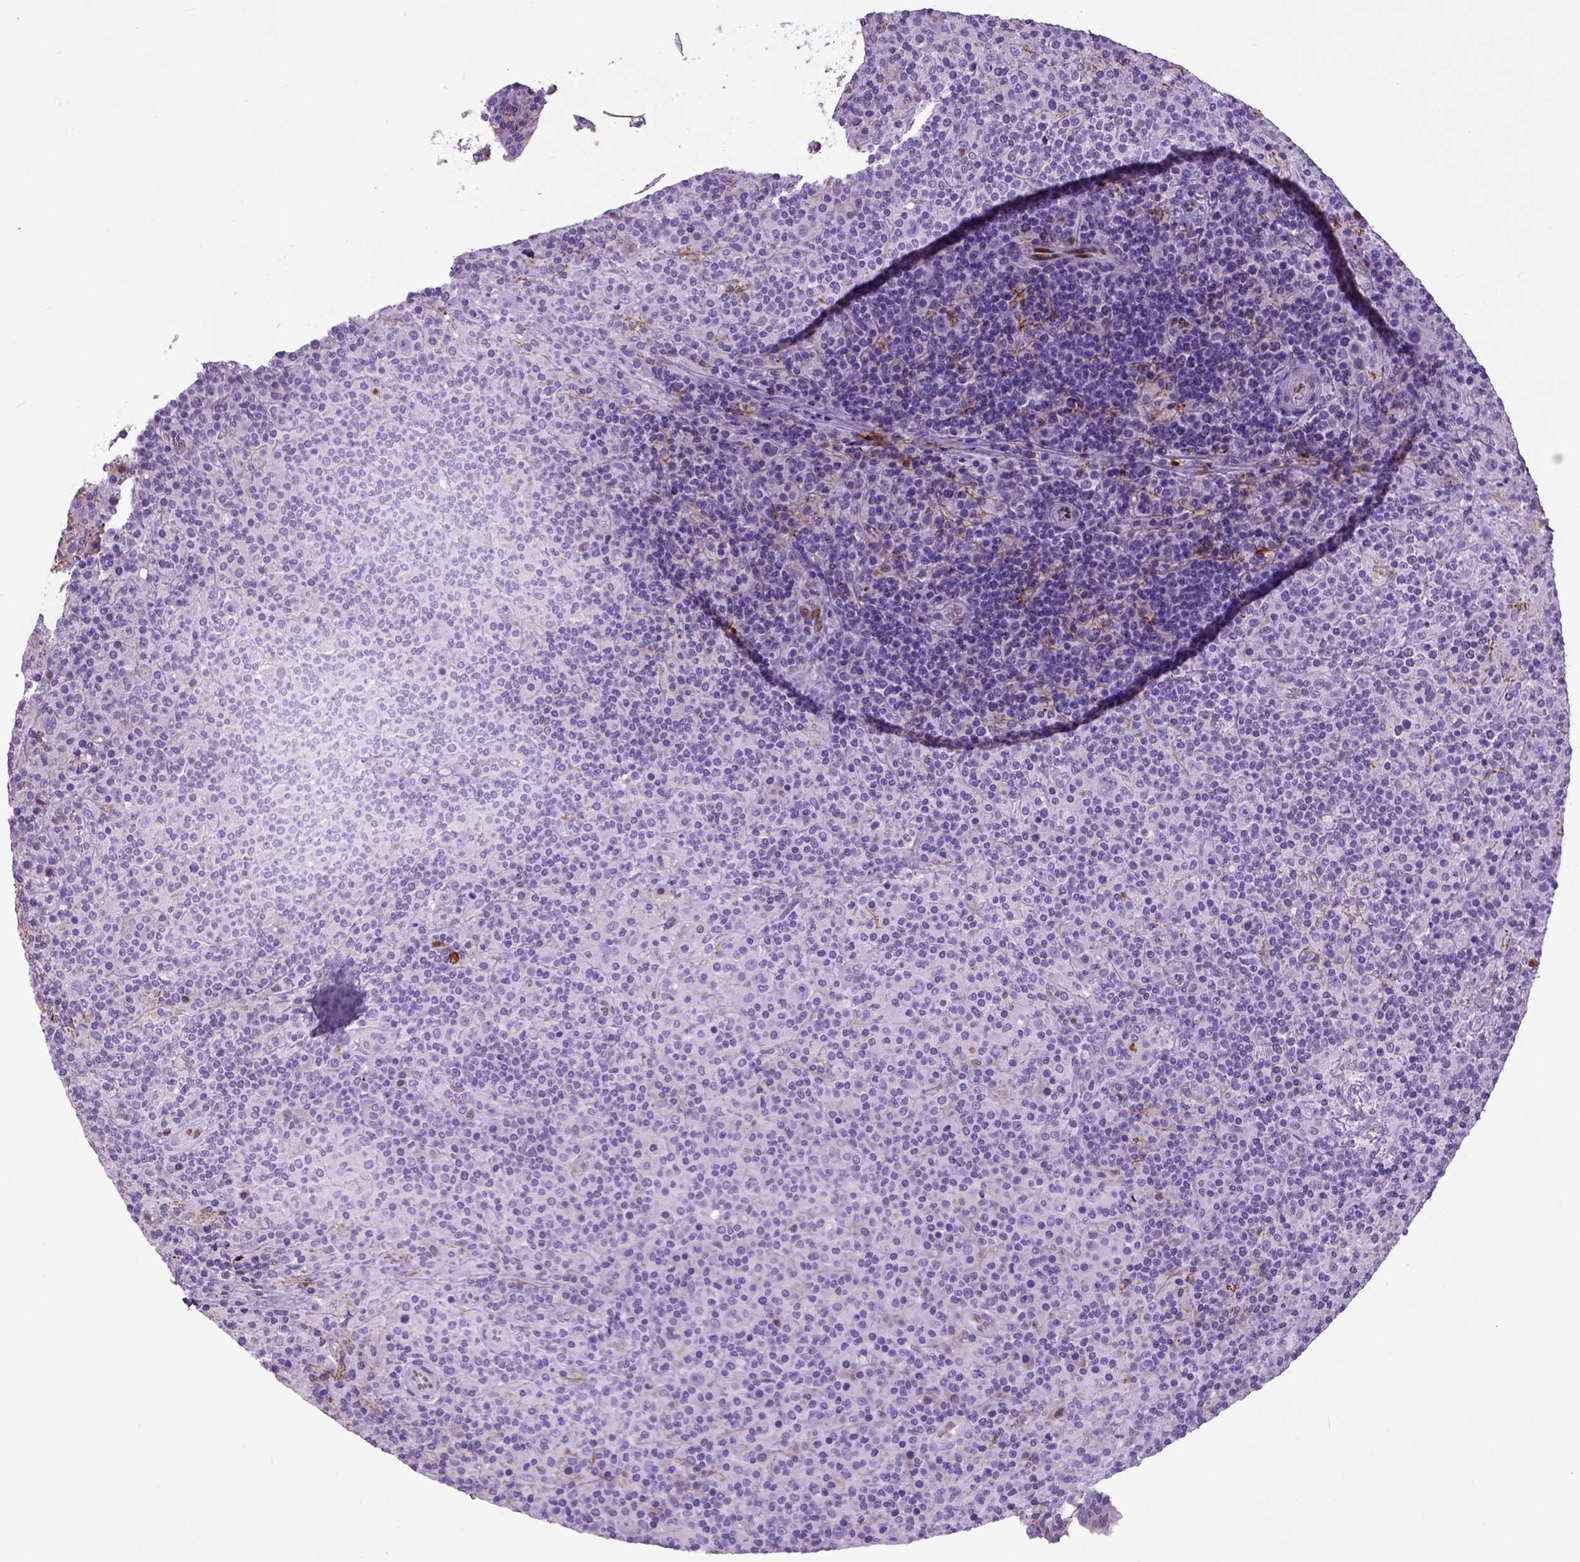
{"staining": {"intensity": "negative", "quantity": "none", "location": "none"}, "tissue": "lymphoma", "cell_type": "Tumor cells", "image_type": "cancer", "snomed": [{"axis": "morphology", "description": "Hodgkin's disease, NOS"}, {"axis": "topography", "description": "Lymph node"}], "caption": "Hodgkin's disease was stained to show a protein in brown. There is no significant positivity in tumor cells. (DAB (3,3'-diaminobenzidine) IHC with hematoxylin counter stain).", "gene": "ADAMTS8", "patient": {"sex": "male", "age": 70}}